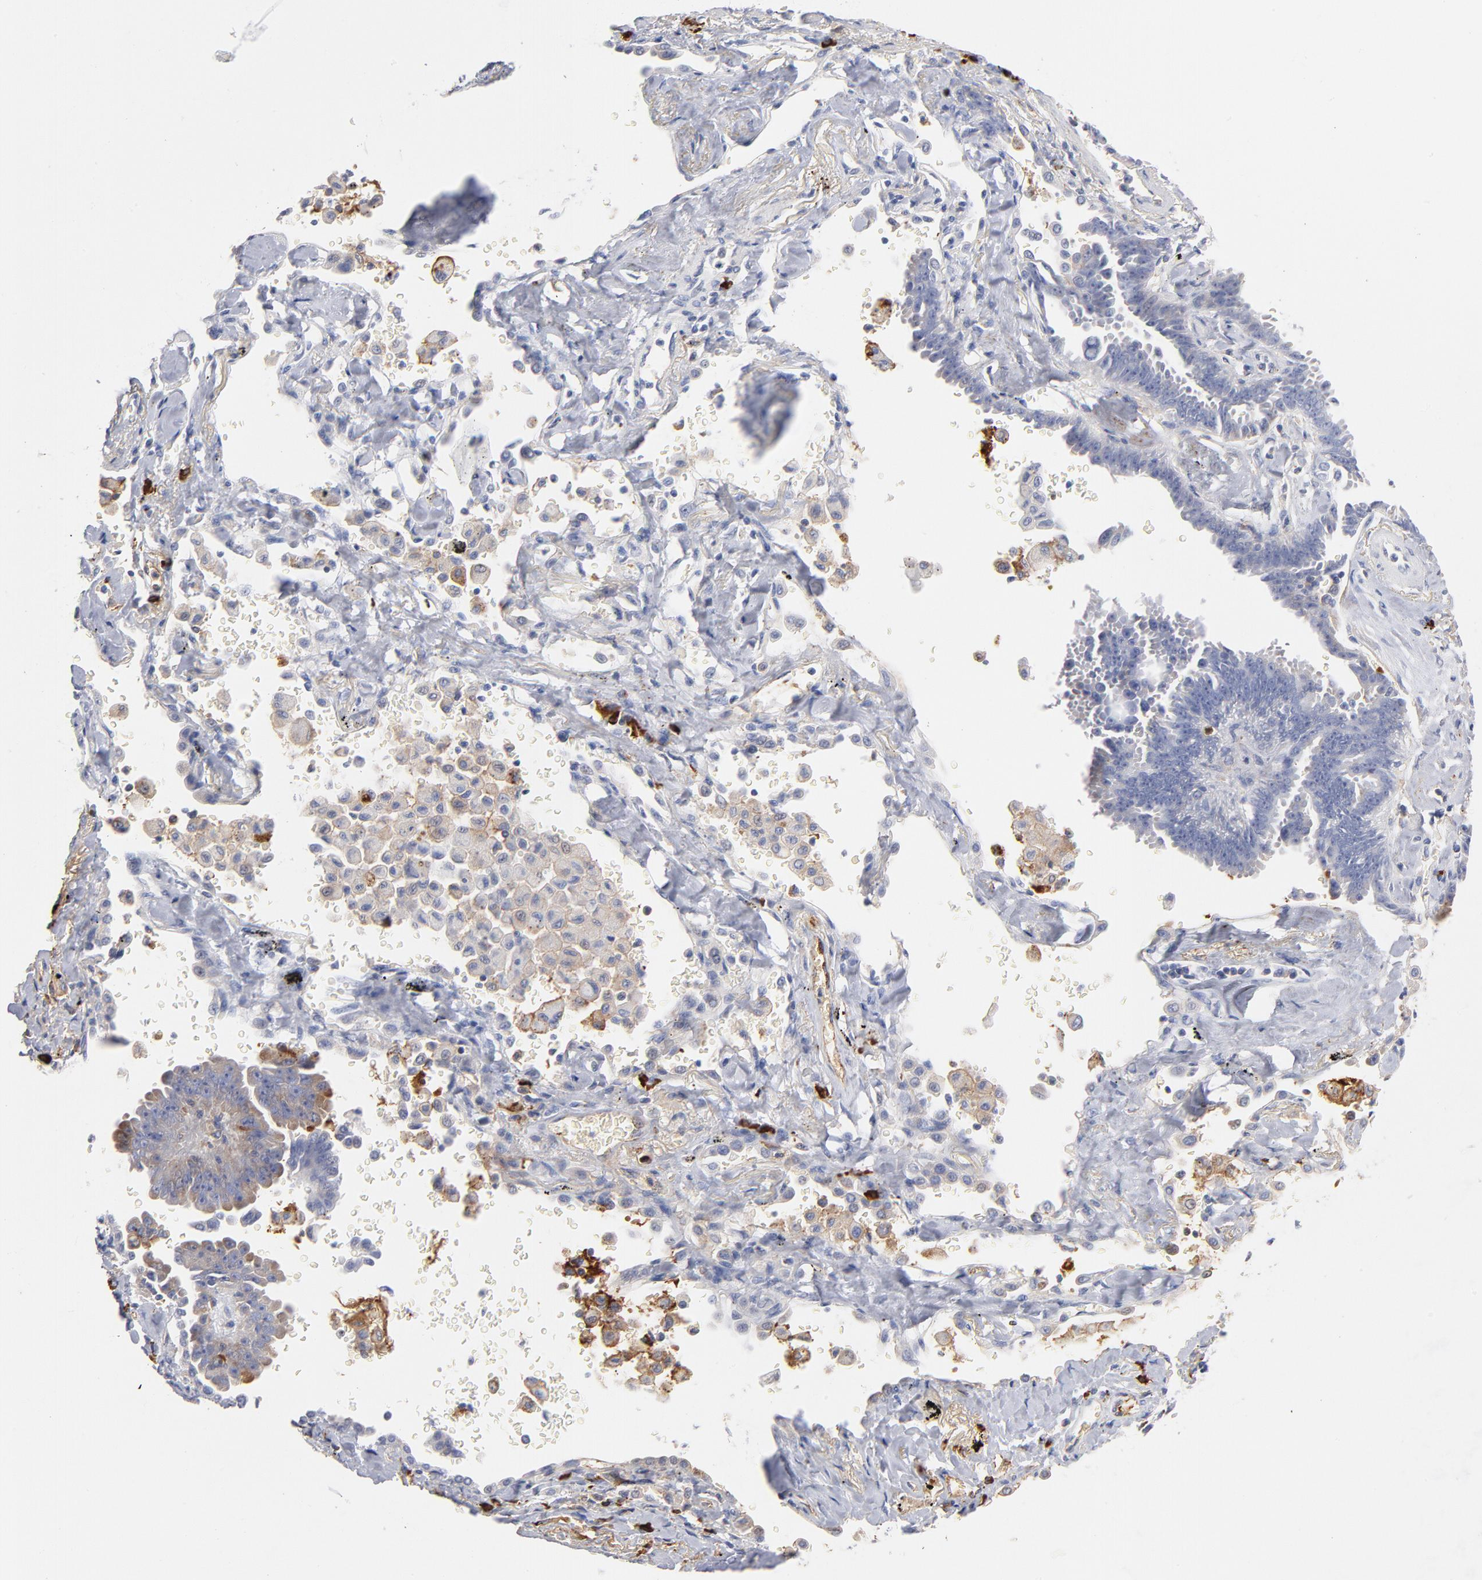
{"staining": {"intensity": "negative", "quantity": "none", "location": "none"}, "tissue": "lung cancer", "cell_type": "Tumor cells", "image_type": "cancer", "snomed": [{"axis": "morphology", "description": "Adenocarcinoma, NOS"}, {"axis": "topography", "description": "Lung"}], "caption": "Protein analysis of lung cancer shows no significant expression in tumor cells. The staining was performed using DAB to visualize the protein expression in brown, while the nuclei were stained in blue with hematoxylin (Magnification: 20x).", "gene": "PLAT", "patient": {"sex": "female", "age": 64}}